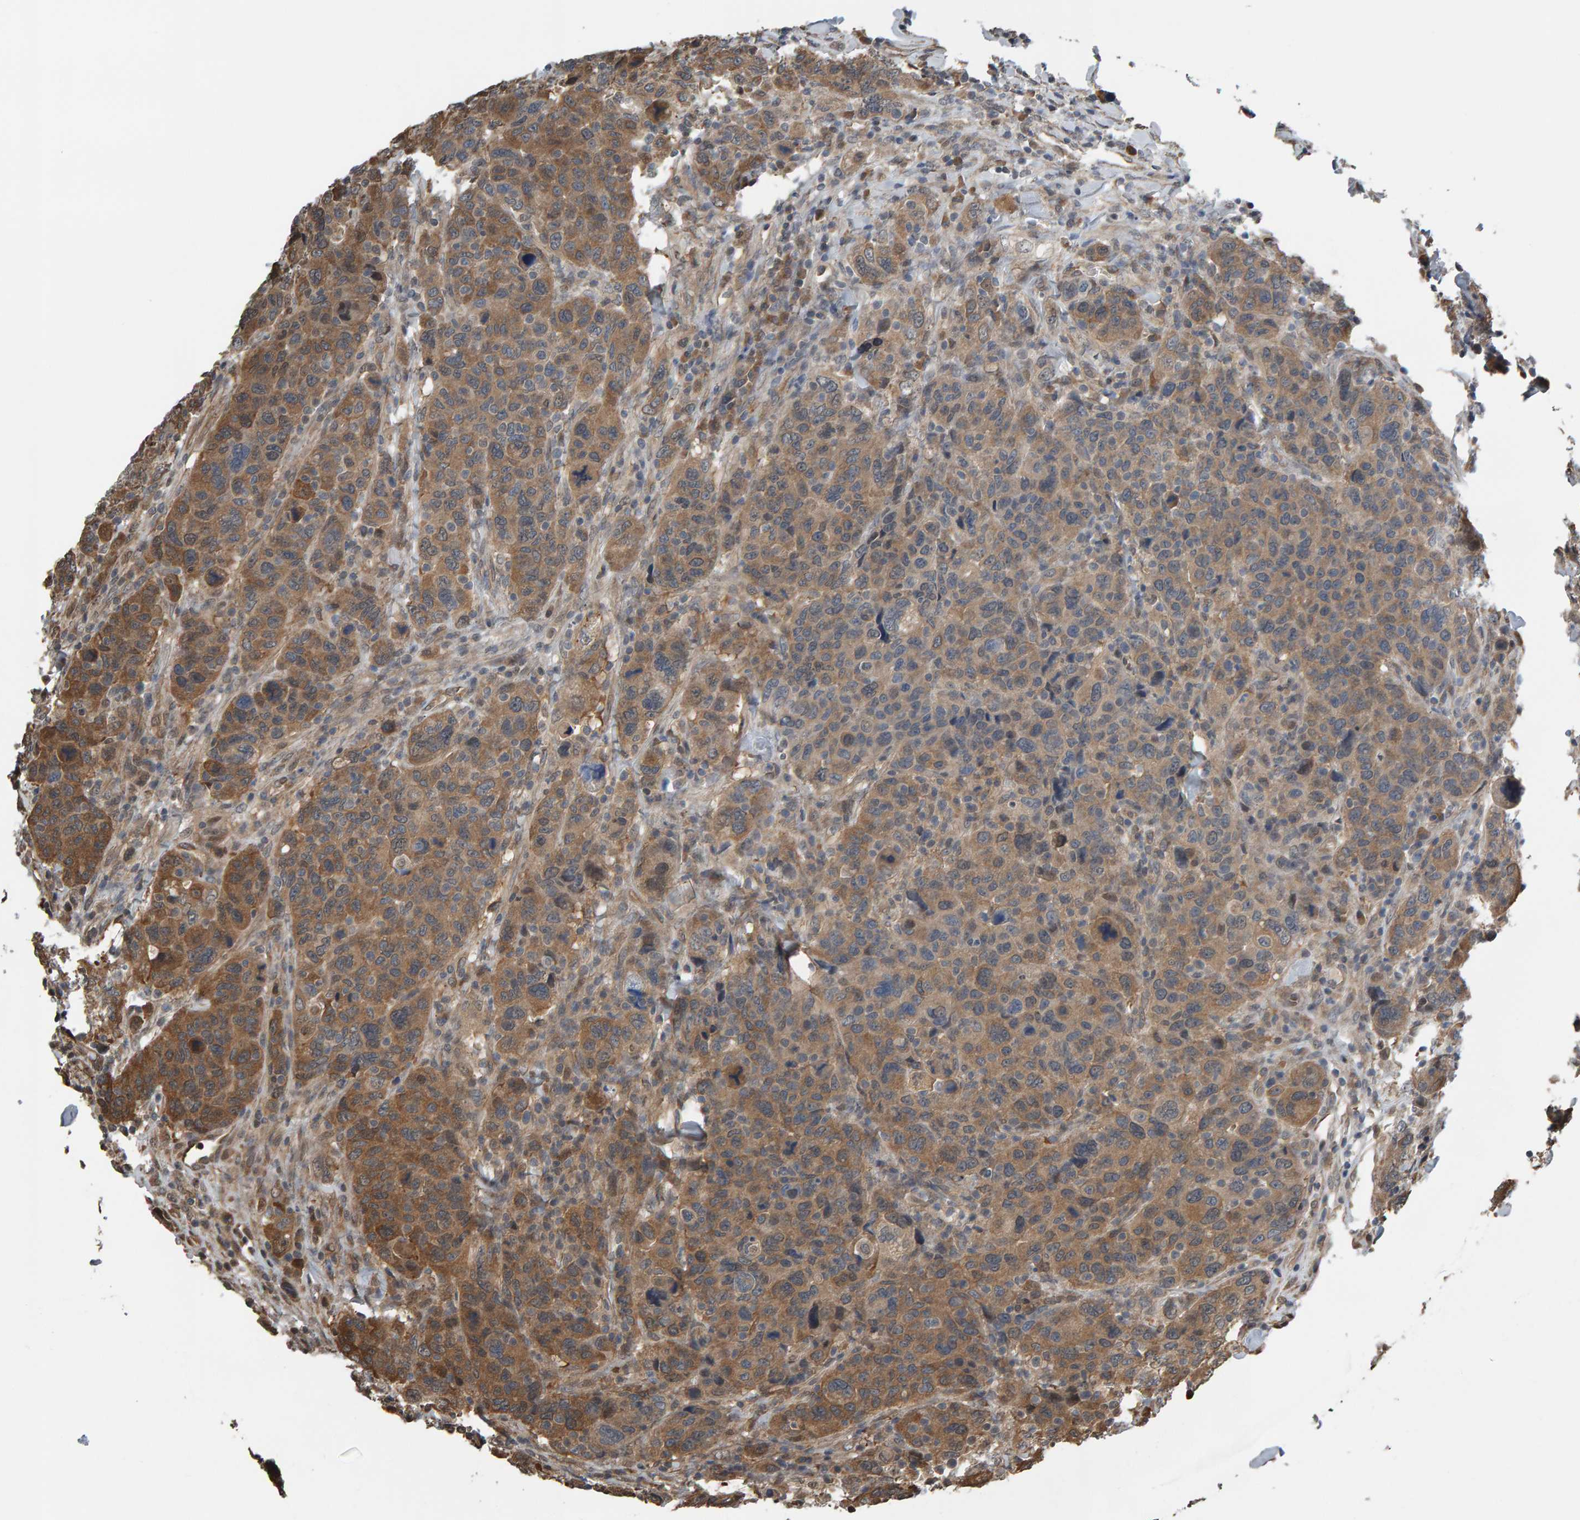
{"staining": {"intensity": "moderate", "quantity": ">75%", "location": "cytoplasmic/membranous"}, "tissue": "breast cancer", "cell_type": "Tumor cells", "image_type": "cancer", "snomed": [{"axis": "morphology", "description": "Duct carcinoma"}, {"axis": "topography", "description": "Breast"}], "caption": "Immunohistochemistry (IHC) staining of breast cancer, which demonstrates medium levels of moderate cytoplasmic/membranous positivity in approximately >75% of tumor cells indicating moderate cytoplasmic/membranous protein positivity. The staining was performed using DAB (brown) for protein detection and nuclei were counterstained in hematoxylin (blue).", "gene": "COASY", "patient": {"sex": "female", "age": 37}}